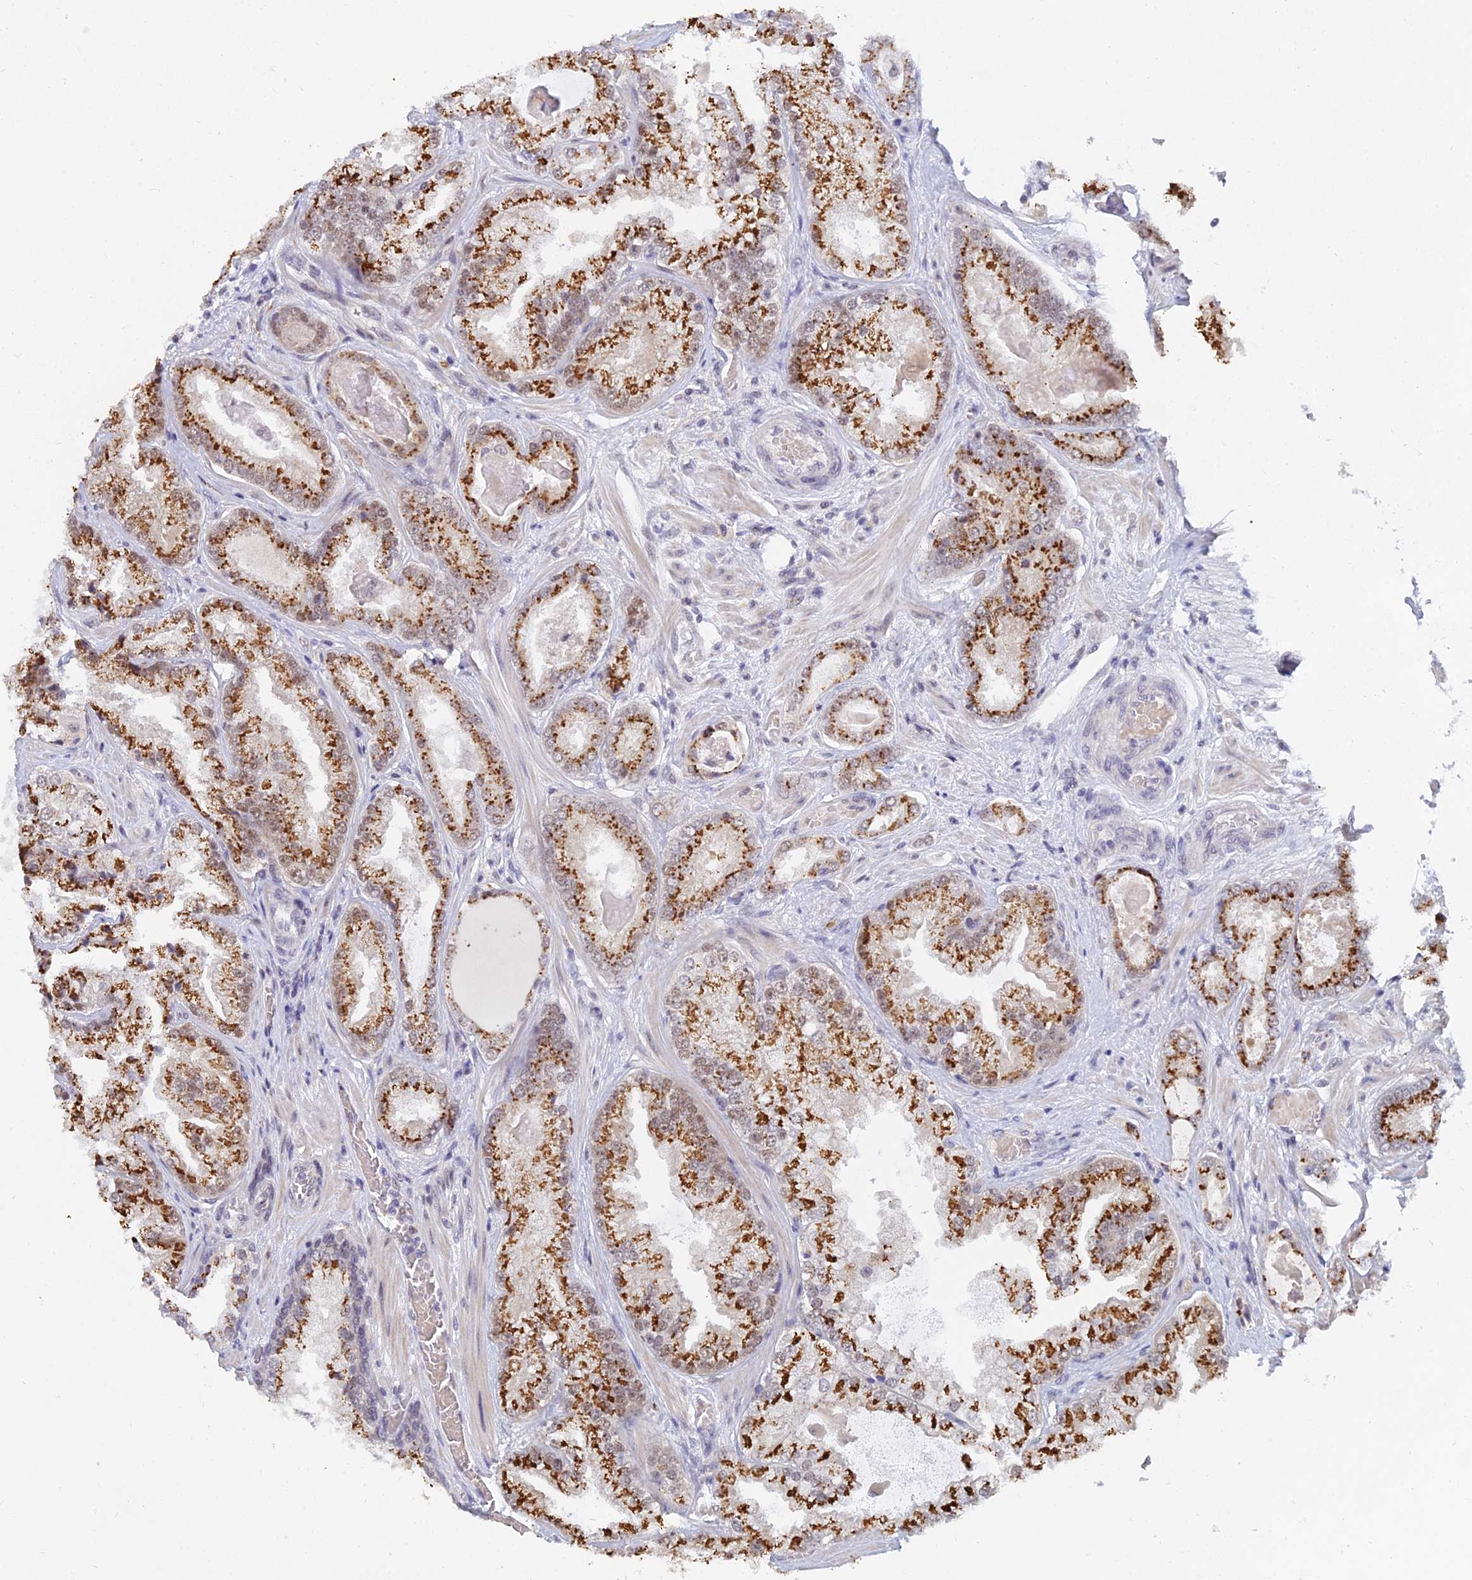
{"staining": {"intensity": "strong", "quantity": ">75%", "location": "cytoplasmic/membranous,nuclear"}, "tissue": "prostate cancer", "cell_type": "Tumor cells", "image_type": "cancer", "snomed": [{"axis": "morphology", "description": "Adenocarcinoma, Low grade"}, {"axis": "topography", "description": "Prostate"}], "caption": "Protein expression analysis of human prostate adenocarcinoma (low-grade) reveals strong cytoplasmic/membranous and nuclear staining in approximately >75% of tumor cells.", "gene": "THOC3", "patient": {"sex": "male", "age": 57}}